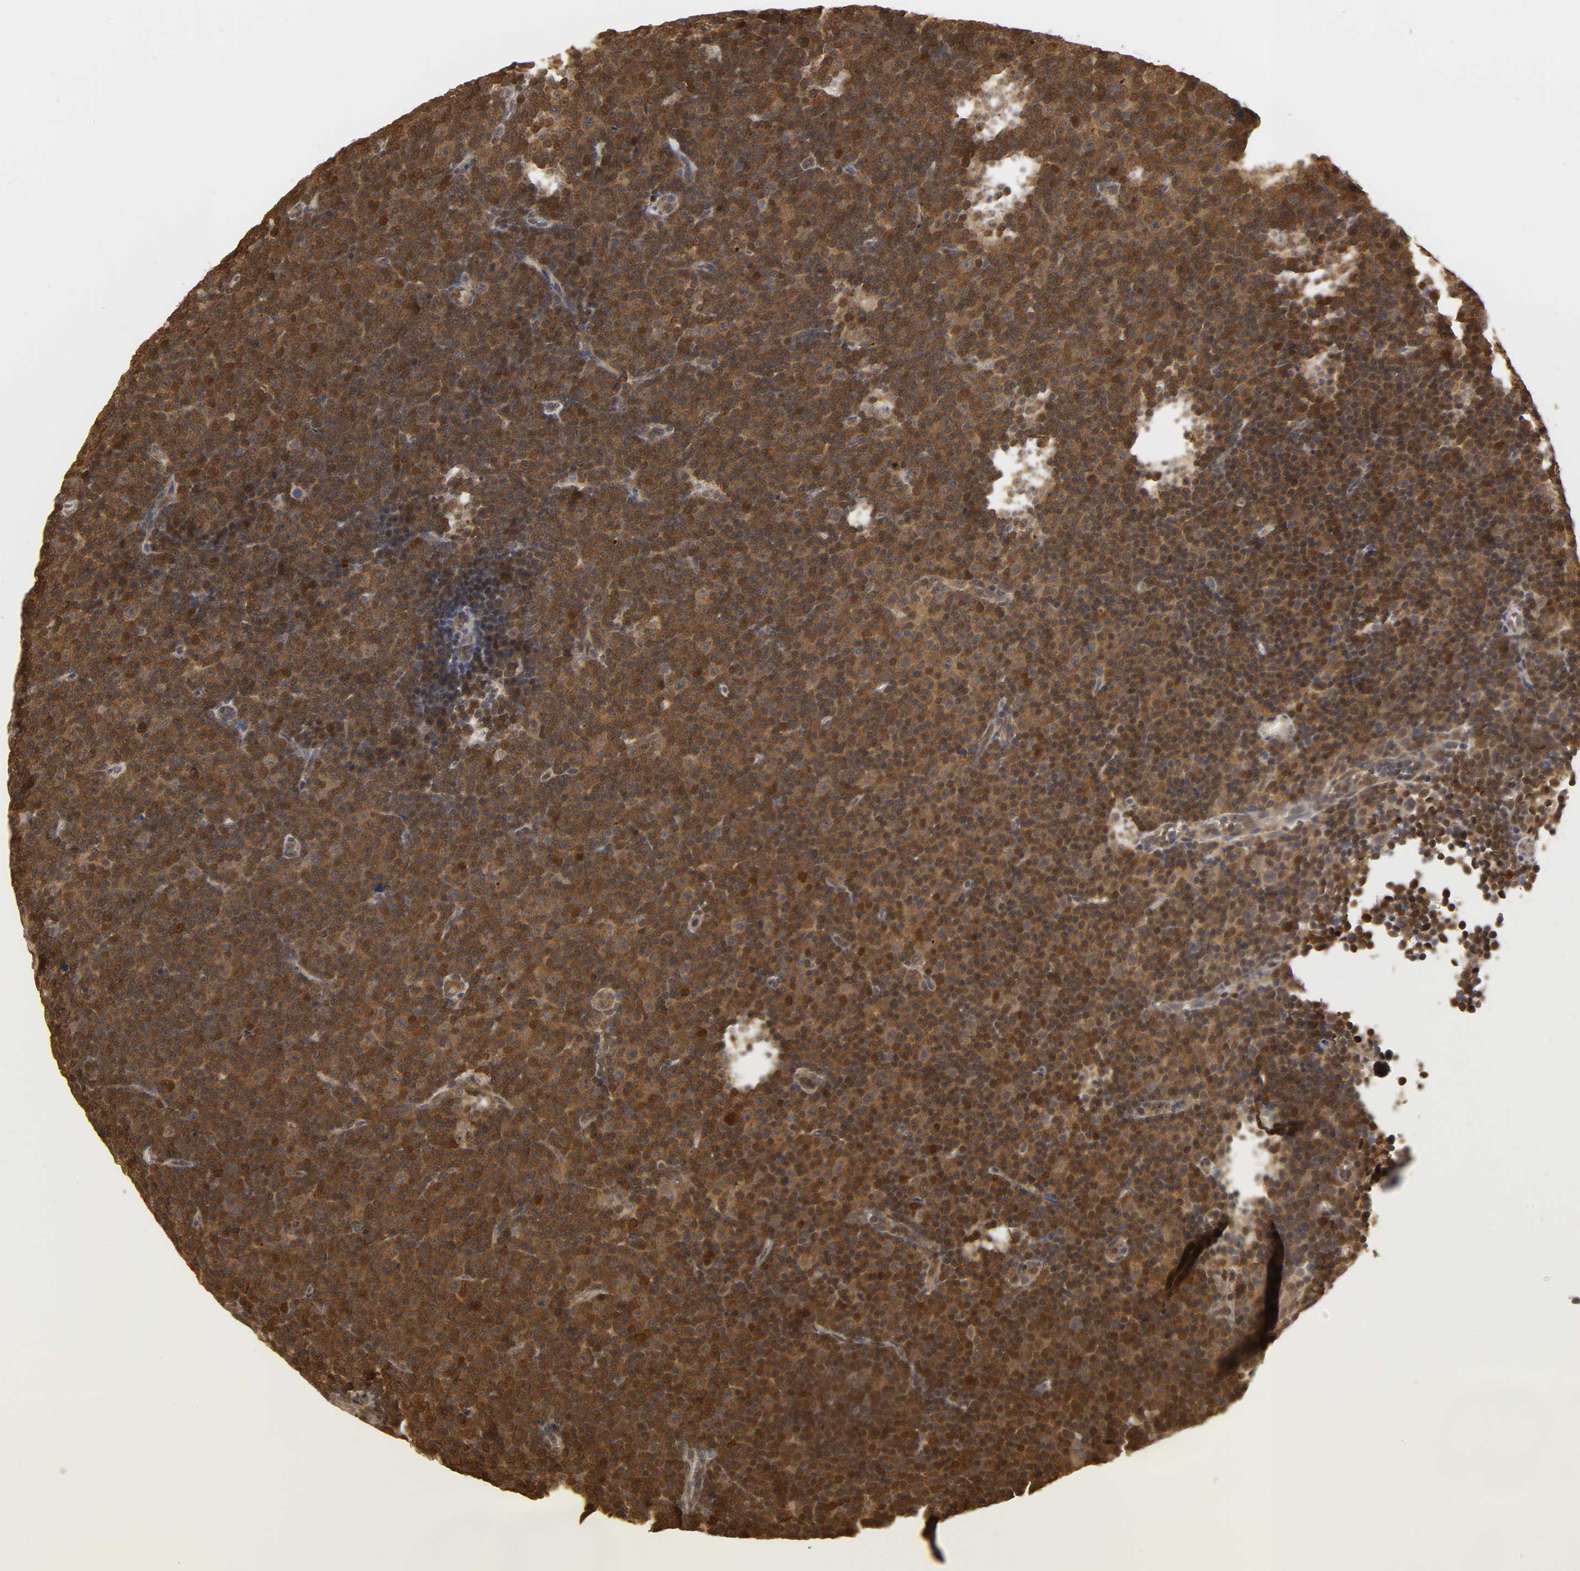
{"staining": {"intensity": "strong", "quantity": ">75%", "location": "cytoplasmic/membranous,nuclear"}, "tissue": "lymphoma", "cell_type": "Tumor cells", "image_type": "cancer", "snomed": [{"axis": "morphology", "description": "Malignant lymphoma, non-Hodgkin's type, Low grade"}, {"axis": "topography", "description": "Lymph node"}], "caption": "The immunohistochemical stain labels strong cytoplasmic/membranous and nuclear staining in tumor cells of low-grade malignant lymphoma, non-Hodgkin's type tissue.", "gene": "PARK7", "patient": {"sex": "female", "age": 67}}